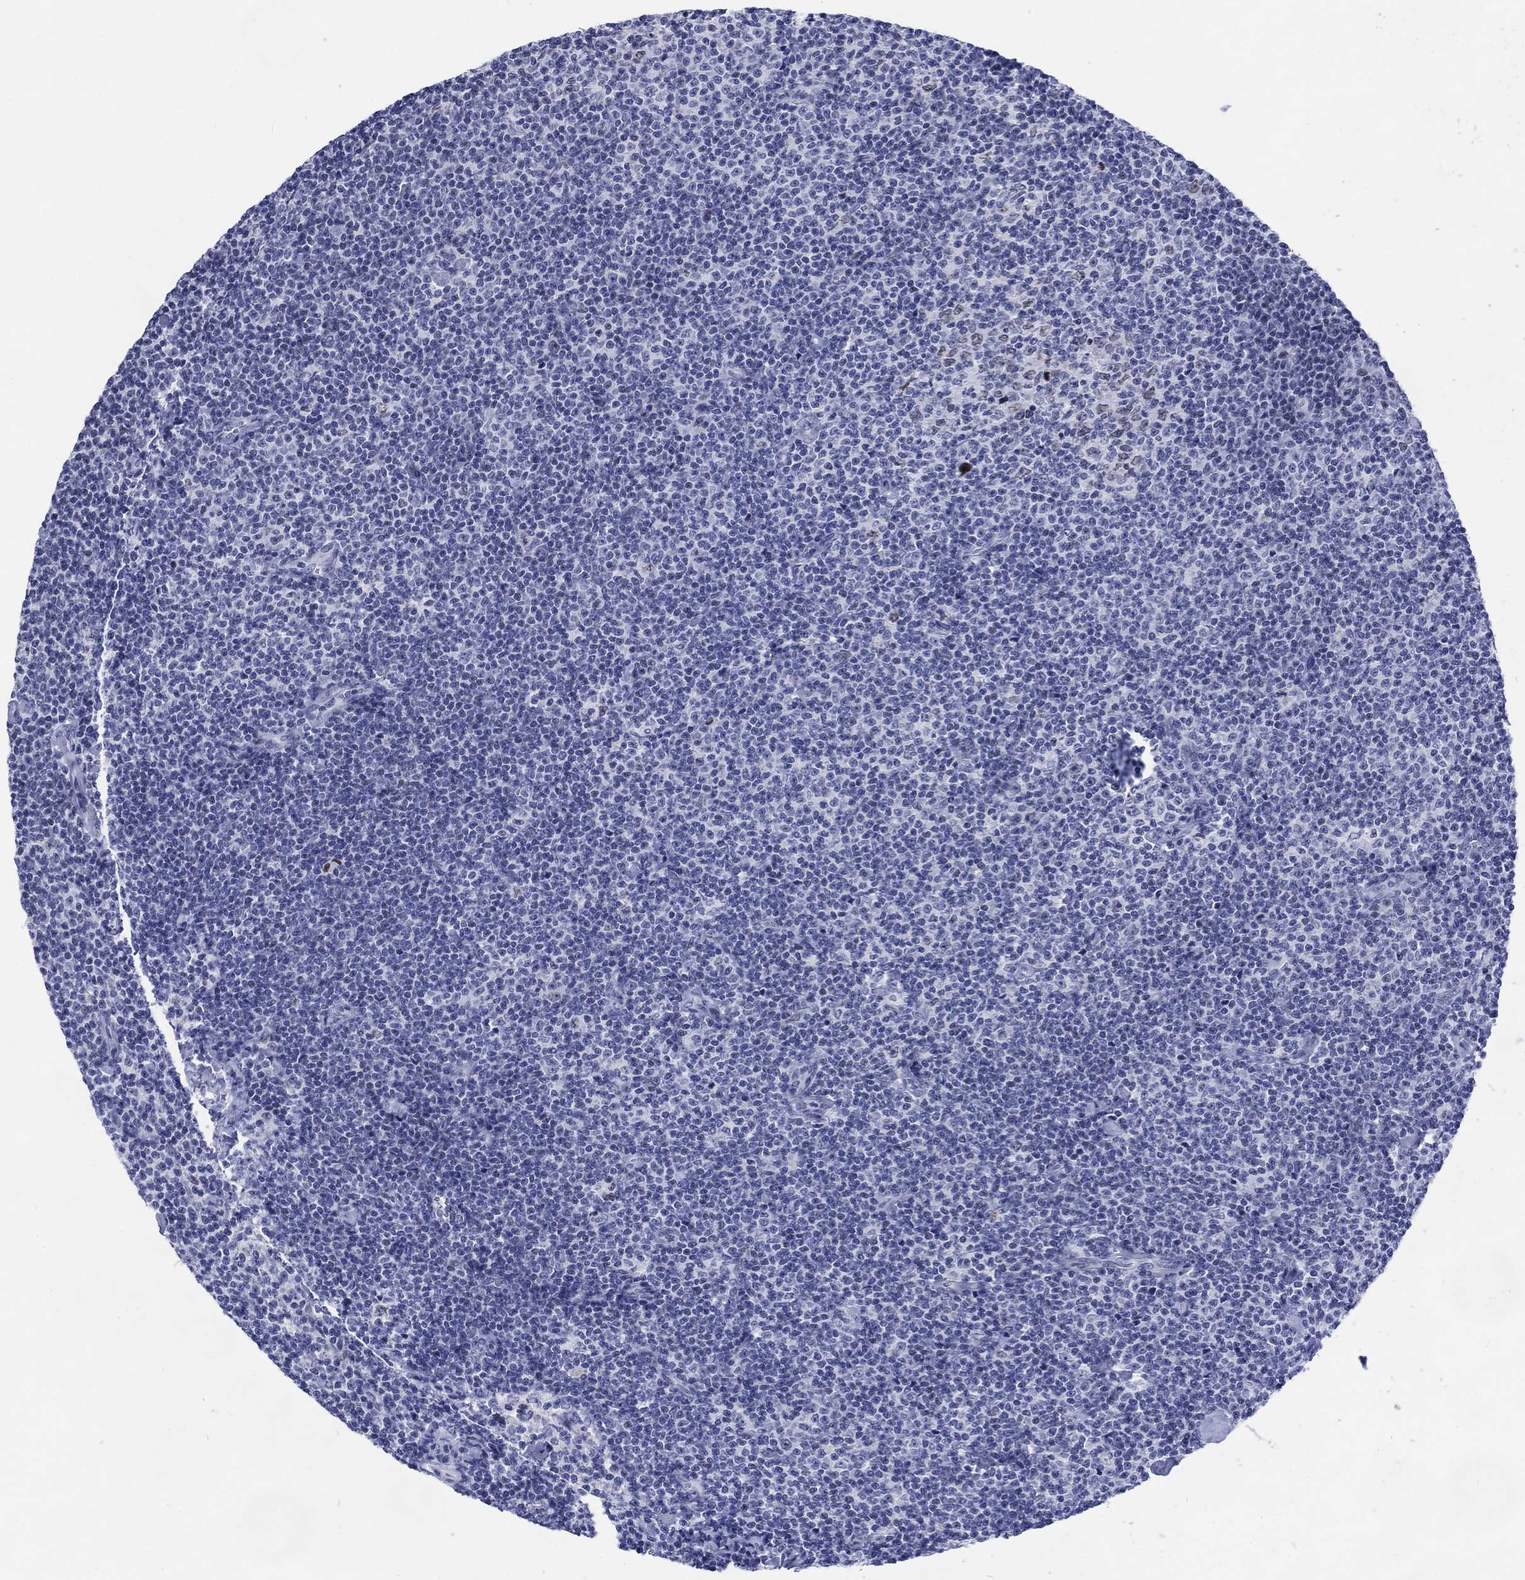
{"staining": {"intensity": "negative", "quantity": "none", "location": "none"}, "tissue": "lymphoma", "cell_type": "Tumor cells", "image_type": "cancer", "snomed": [{"axis": "morphology", "description": "Malignant lymphoma, non-Hodgkin's type, Low grade"}, {"axis": "topography", "description": "Lymph node"}], "caption": "Photomicrograph shows no protein staining in tumor cells of lymphoma tissue.", "gene": "CDCA2", "patient": {"sex": "male", "age": 81}}